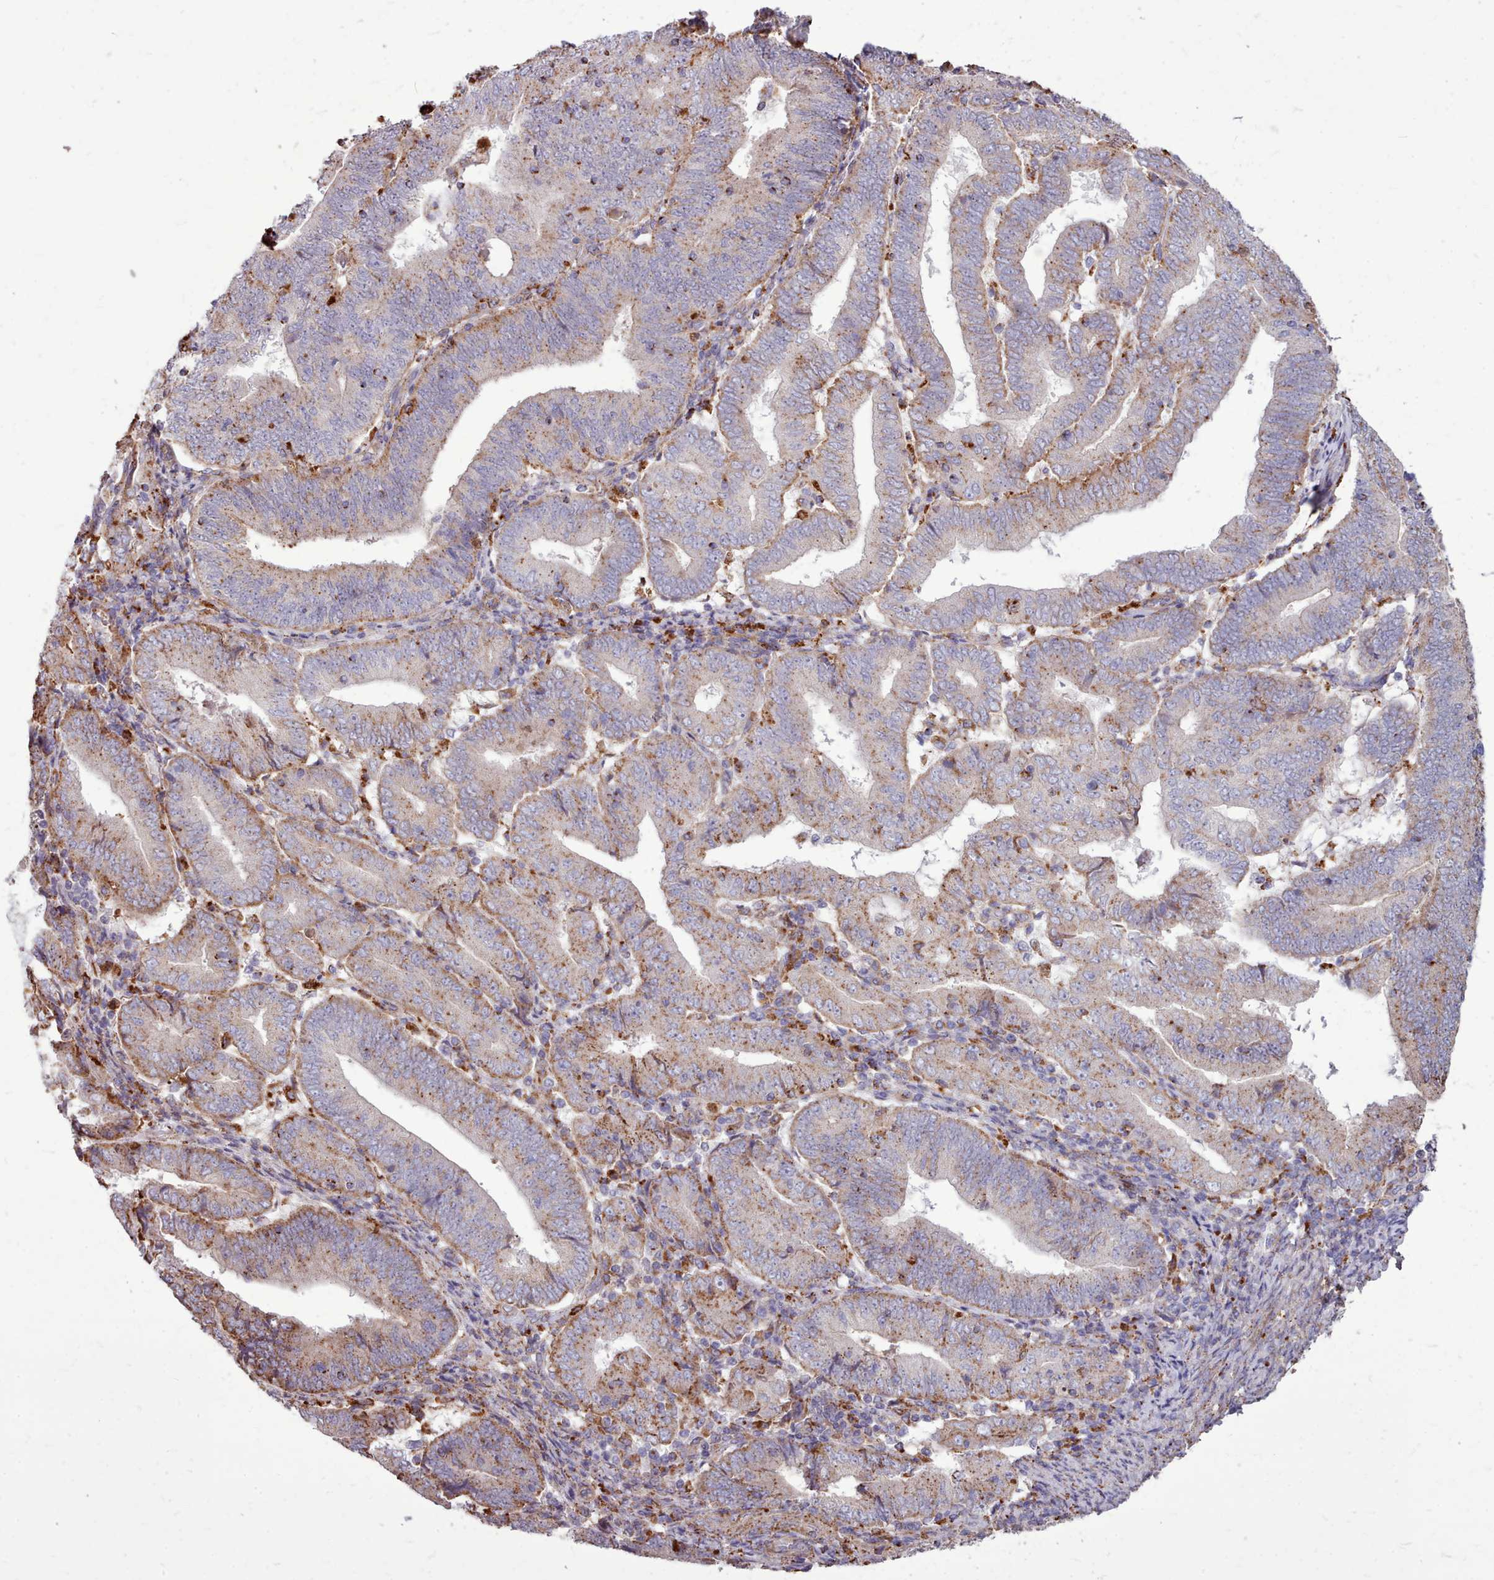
{"staining": {"intensity": "weak", "quantity": "25%-75%", "location": "cytoplasmic/membranous"}, "tissue": "endometrial cancer", "cell_type": "Tumor cells", "image_type": "cancer", "snomed": [{"axis": "morphology", "description": "Adenocarcinoma, NOS"}, {"axis": "topography", "description": "Endometrium"}], "caption": "This histopathology image shows endometrial adenocarcinoma stained with IHC to label a protein in brown. The cytoplasmic/membranous of tumor cells show weak positivity for the protein. Nuclei are counter-stained blue.", "gene": "PACSIN3", "patient": {"sex": "female", "age": 70}}